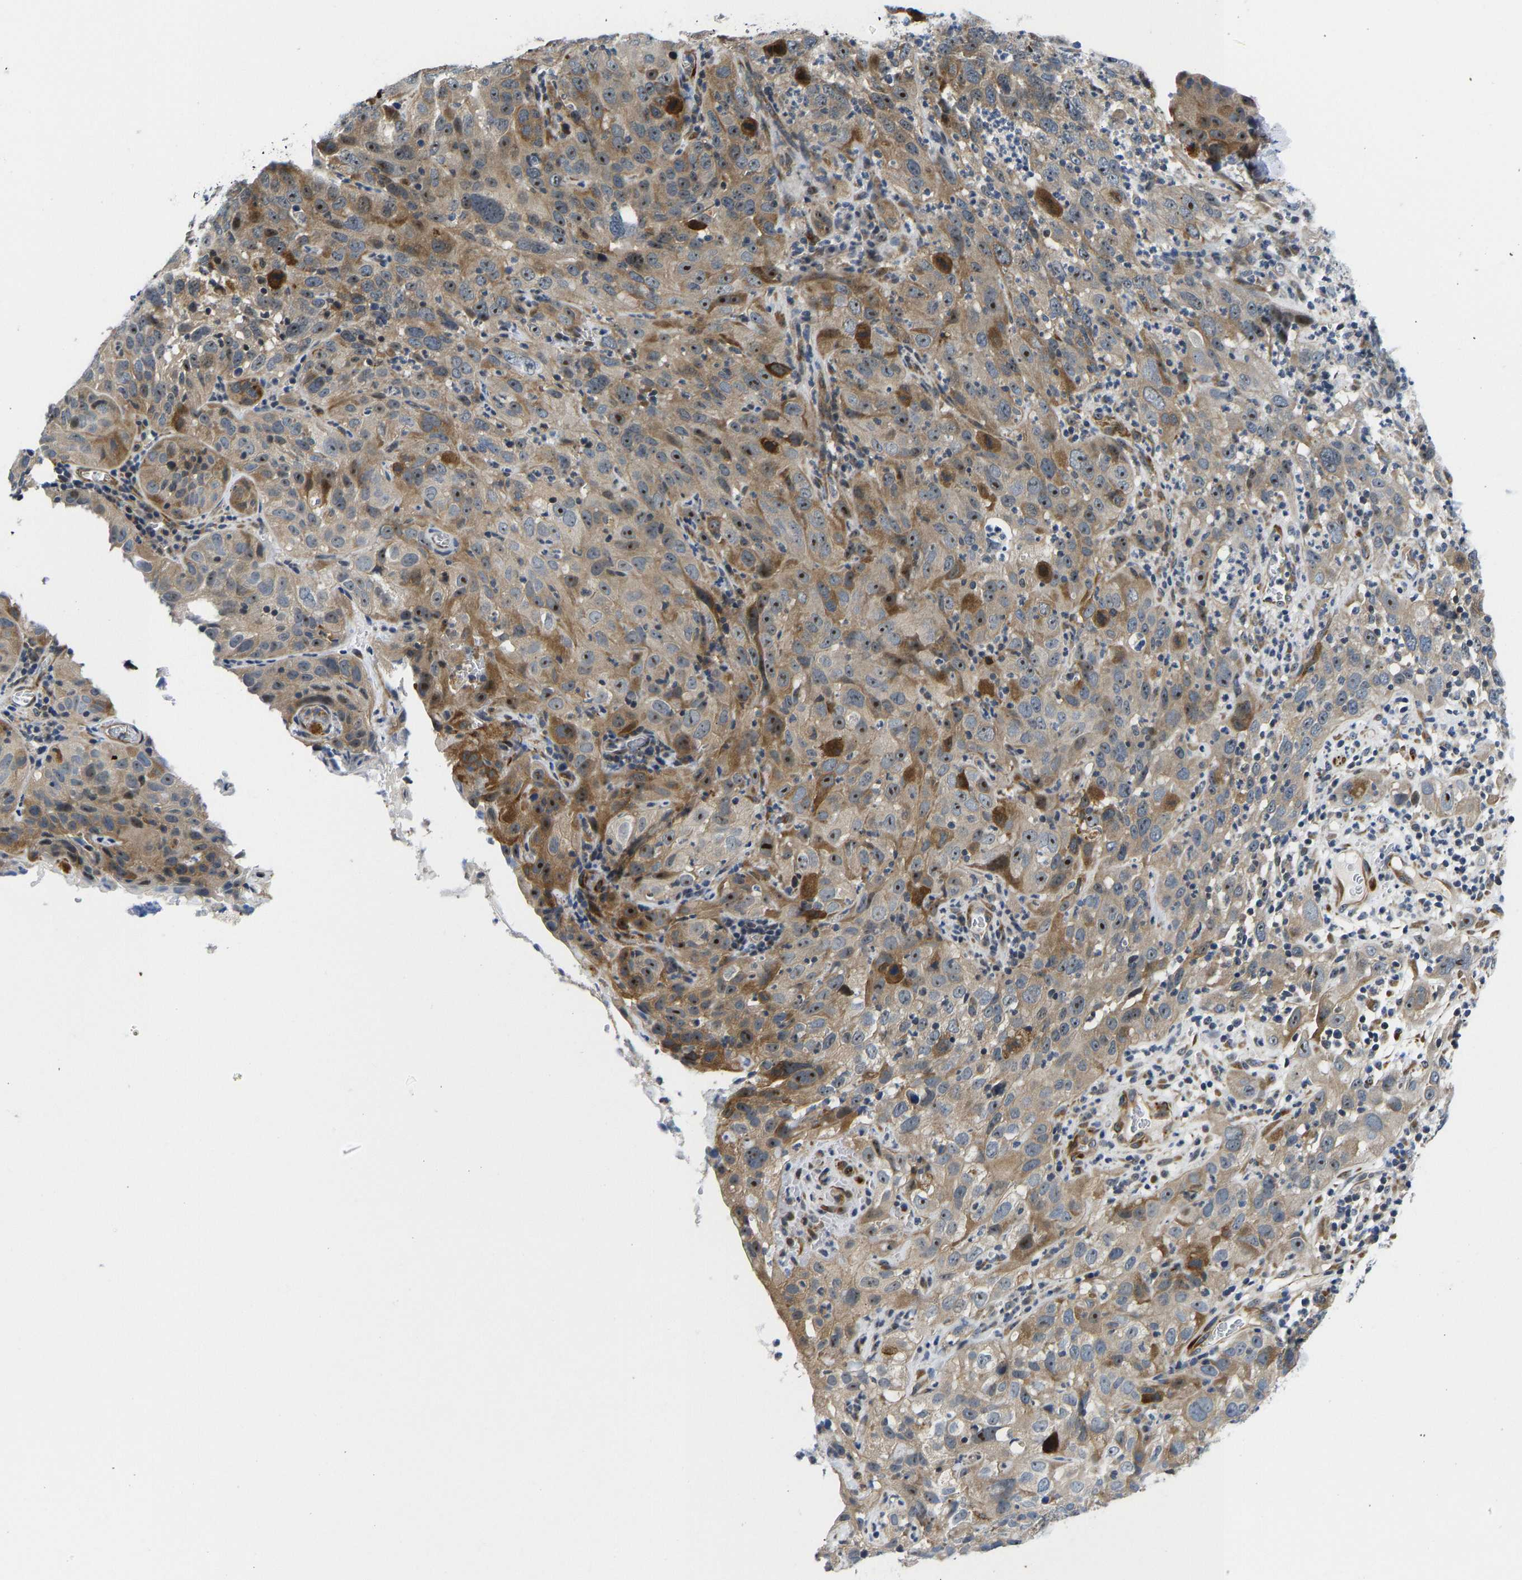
{"staining": {"intensity": "strong", "quantity": ">75%", "location": "cytoplasmic/membranous,nuclear"}, "tissue": "cervical cancer", "cell_type": "Tumor cells", "image_type": "cancer", "snomed": [{"axis": "morphology", "description": "Squamous cell carcinoma, NOS"}, {"axis": "topography", "description": "Cervix"}], "caption": "This is an image of immunohistochemistry (IHC) staining of cervical squamous cell carcinoma, which shows strong staining in the cytoplasmic/membranous and nuclear of tumor cells.", "gene": "RESF1", "patient": {"sex": "female", "age": 32}}